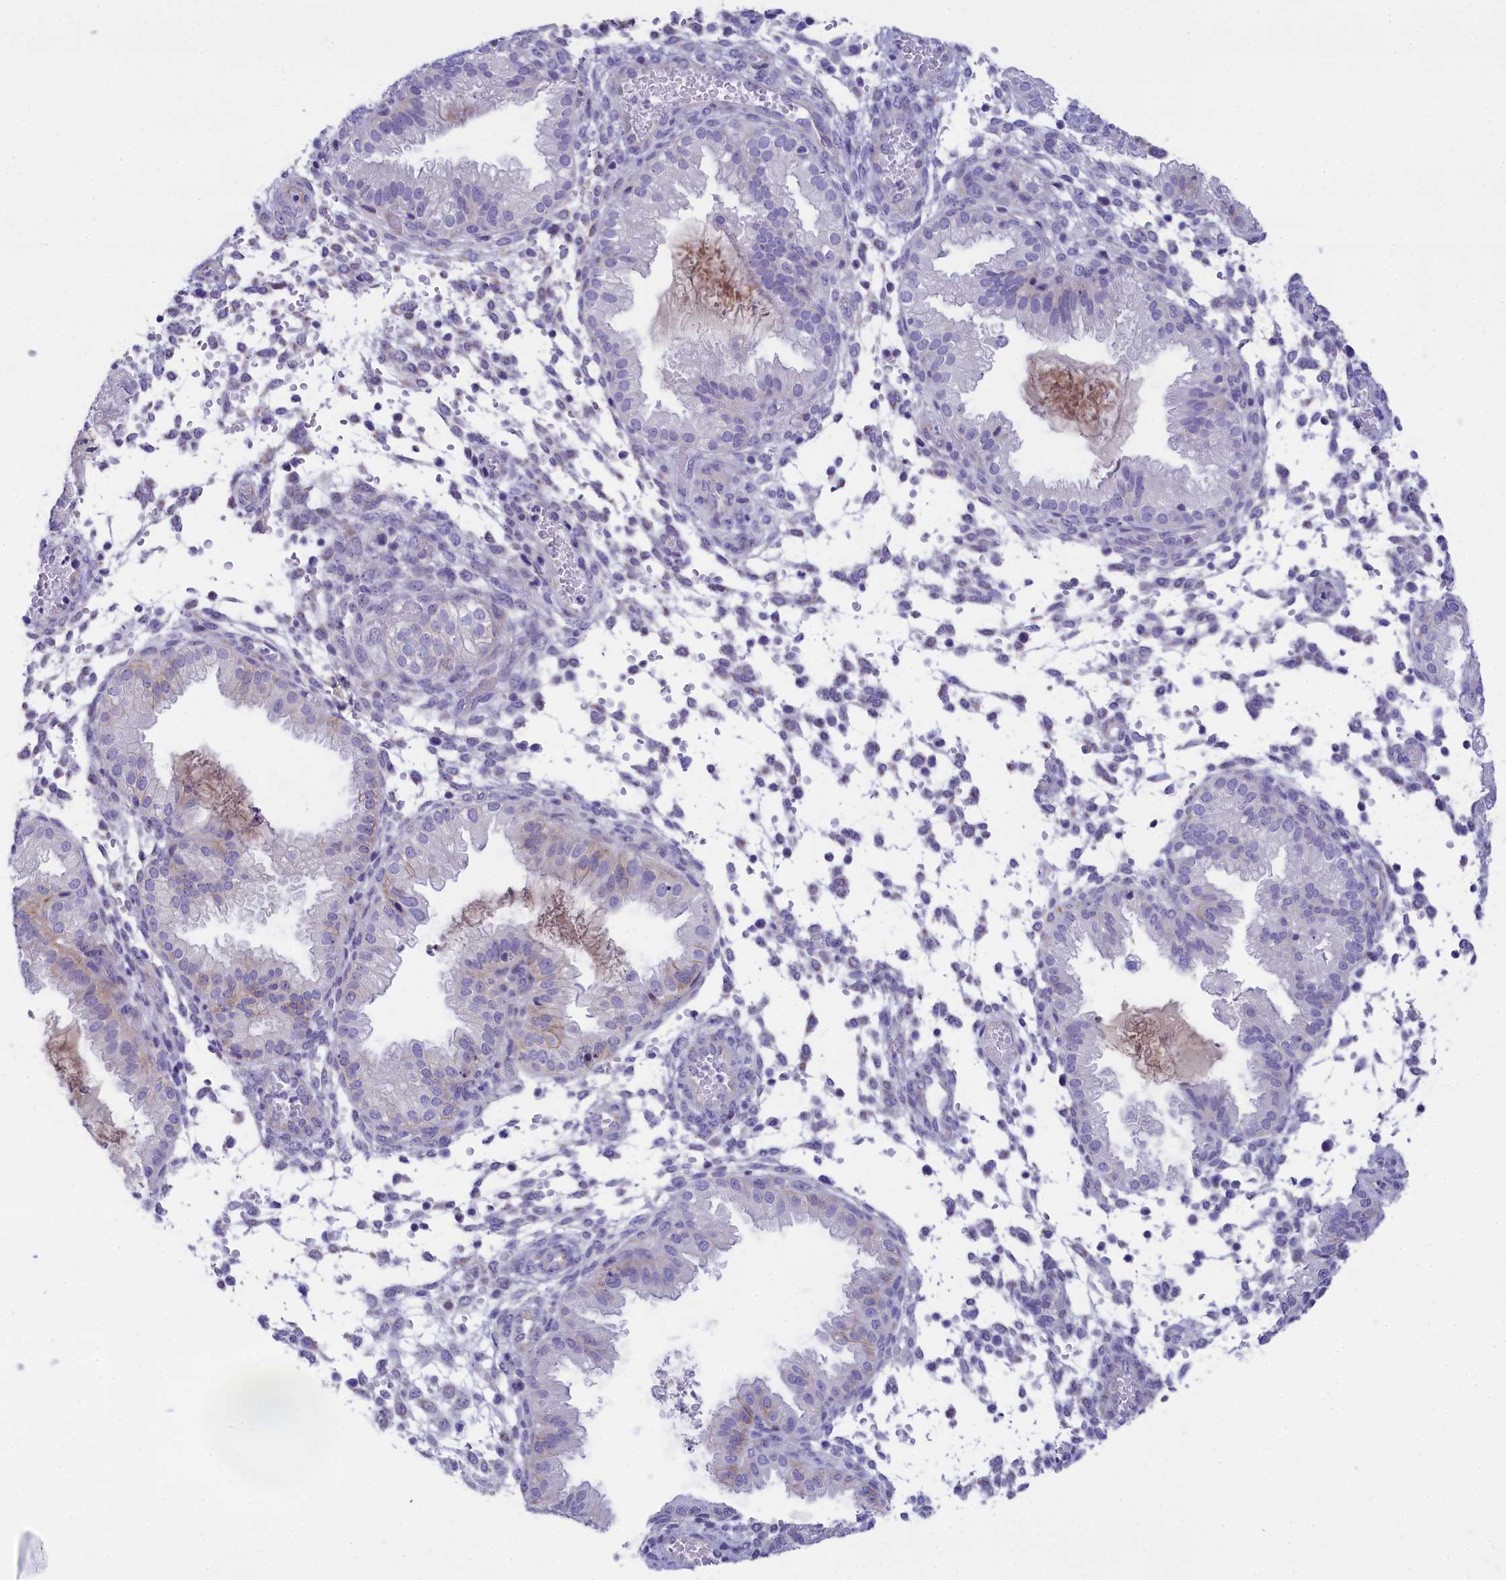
{"staining": {"intensity": "negative", "quantity": "none", "location": "none"}, "tissue": "endometrium", "cell_type": "Cells in endometrial stroma", "image_type": "normal", "snomed": [{"axis": "morphology", "description": "Normal tissue, NOS"}, {"axis": "topography", "description": "Endometrium"}], "caption": "A micrograph of human endometrium is negative for staining in cells in endometrial stroma. The staining is performed using DAB (3,3'-diaminobenzidine) brown chromogen with nuclei counter-stained in using hematoxylin.", "gene": "TACSTD2", "patient": {"sex": "female", "age": 33}}